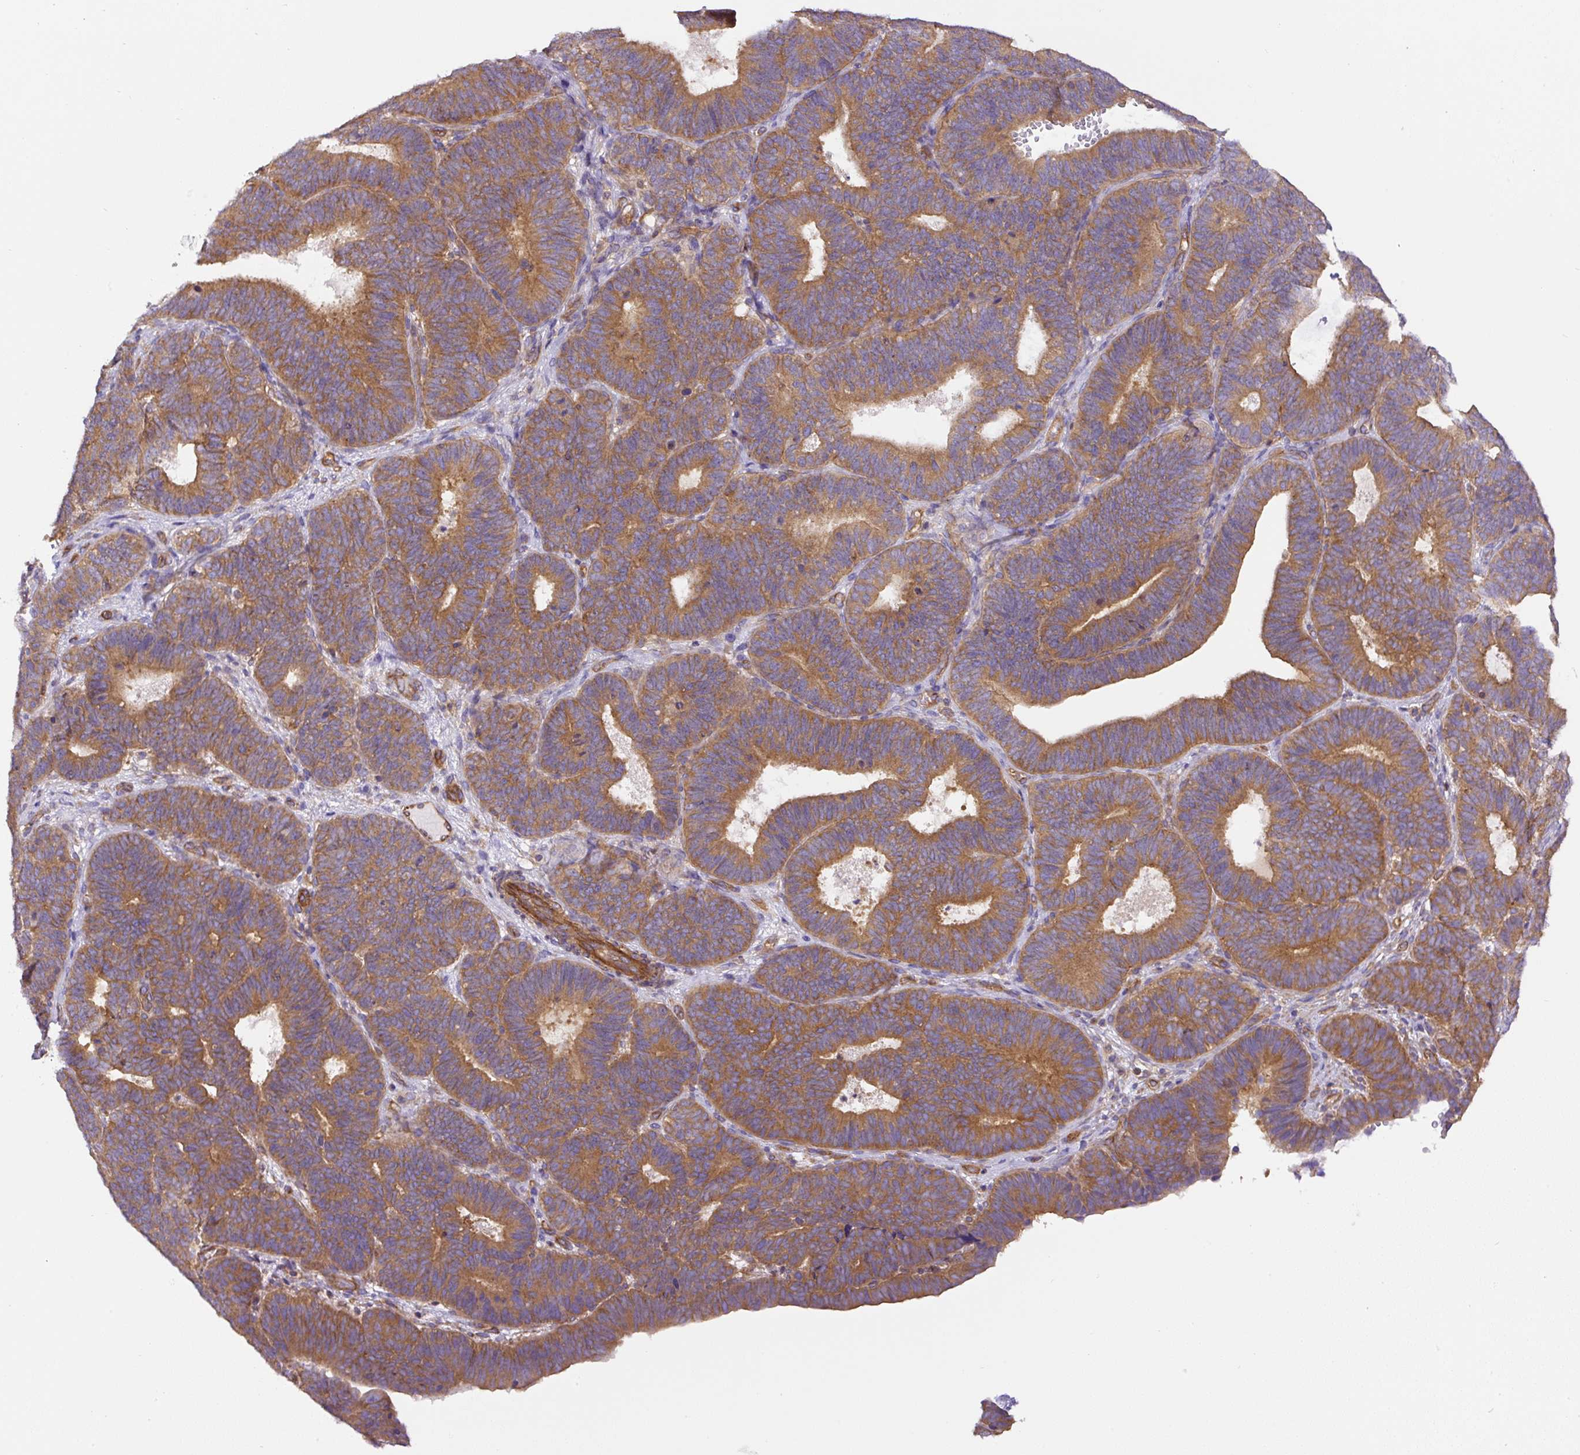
{"staining": {"intensity": "moderate", "quantity": ">75%", "location": "cytoplasmic/membranous"}, "tissue": "endometrial cancer", "cell_type": "Tumor cells", "image_type": "cancer", "snomed": [{"axis": "morphology", "description": "Adenocarcinoma, NOS"}, {"axis": "topography", "description": "Endometrium"}], "caption": "Tumor cells exhibit medium levels of moderate cytoplasmic/membranous staining in about >75% of cells in human endometrial adenocarcinoma.", "gene": "DCTN1", "patient": {"sex": "female", "age": 70}}